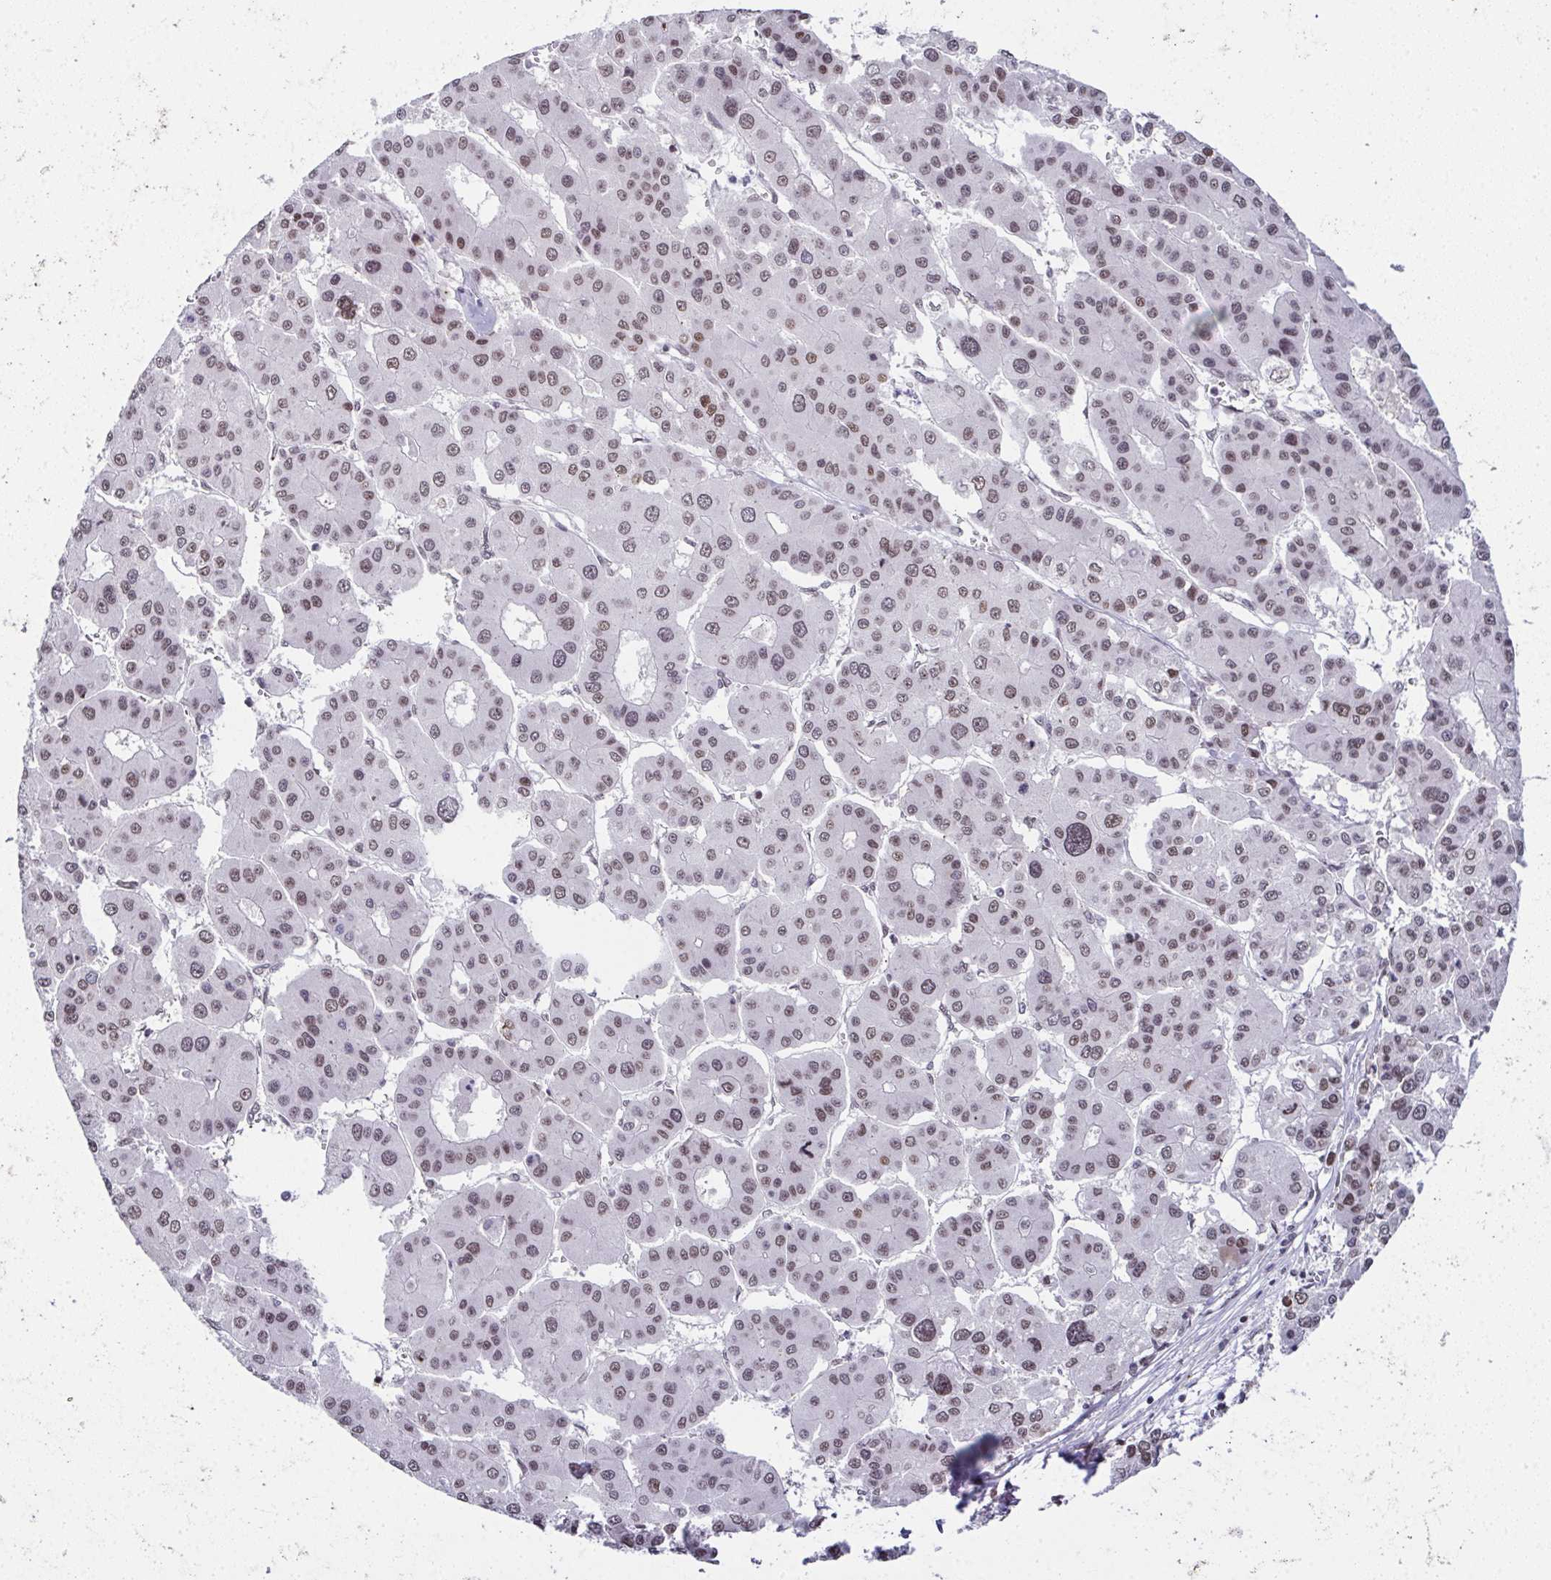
{"staining": {"intensity": "moderate", "quantity": ">75%", "location": "nuclear"}, "tissue": "liver cancer", "cell_type": "Tumor cells", "image_type": "cancer", "snomed": [{"axis": "morphology", "description": "Carcinoma, Hepatocellular, NOS"}, {"axis": "topography", "description": "Liver"}], "caption": "Liver cancer stained for a protein shows moderate nuclear positivity in tumor cells.", "gene": "RB1", "patient": {"sex": "male", "age": 73}}